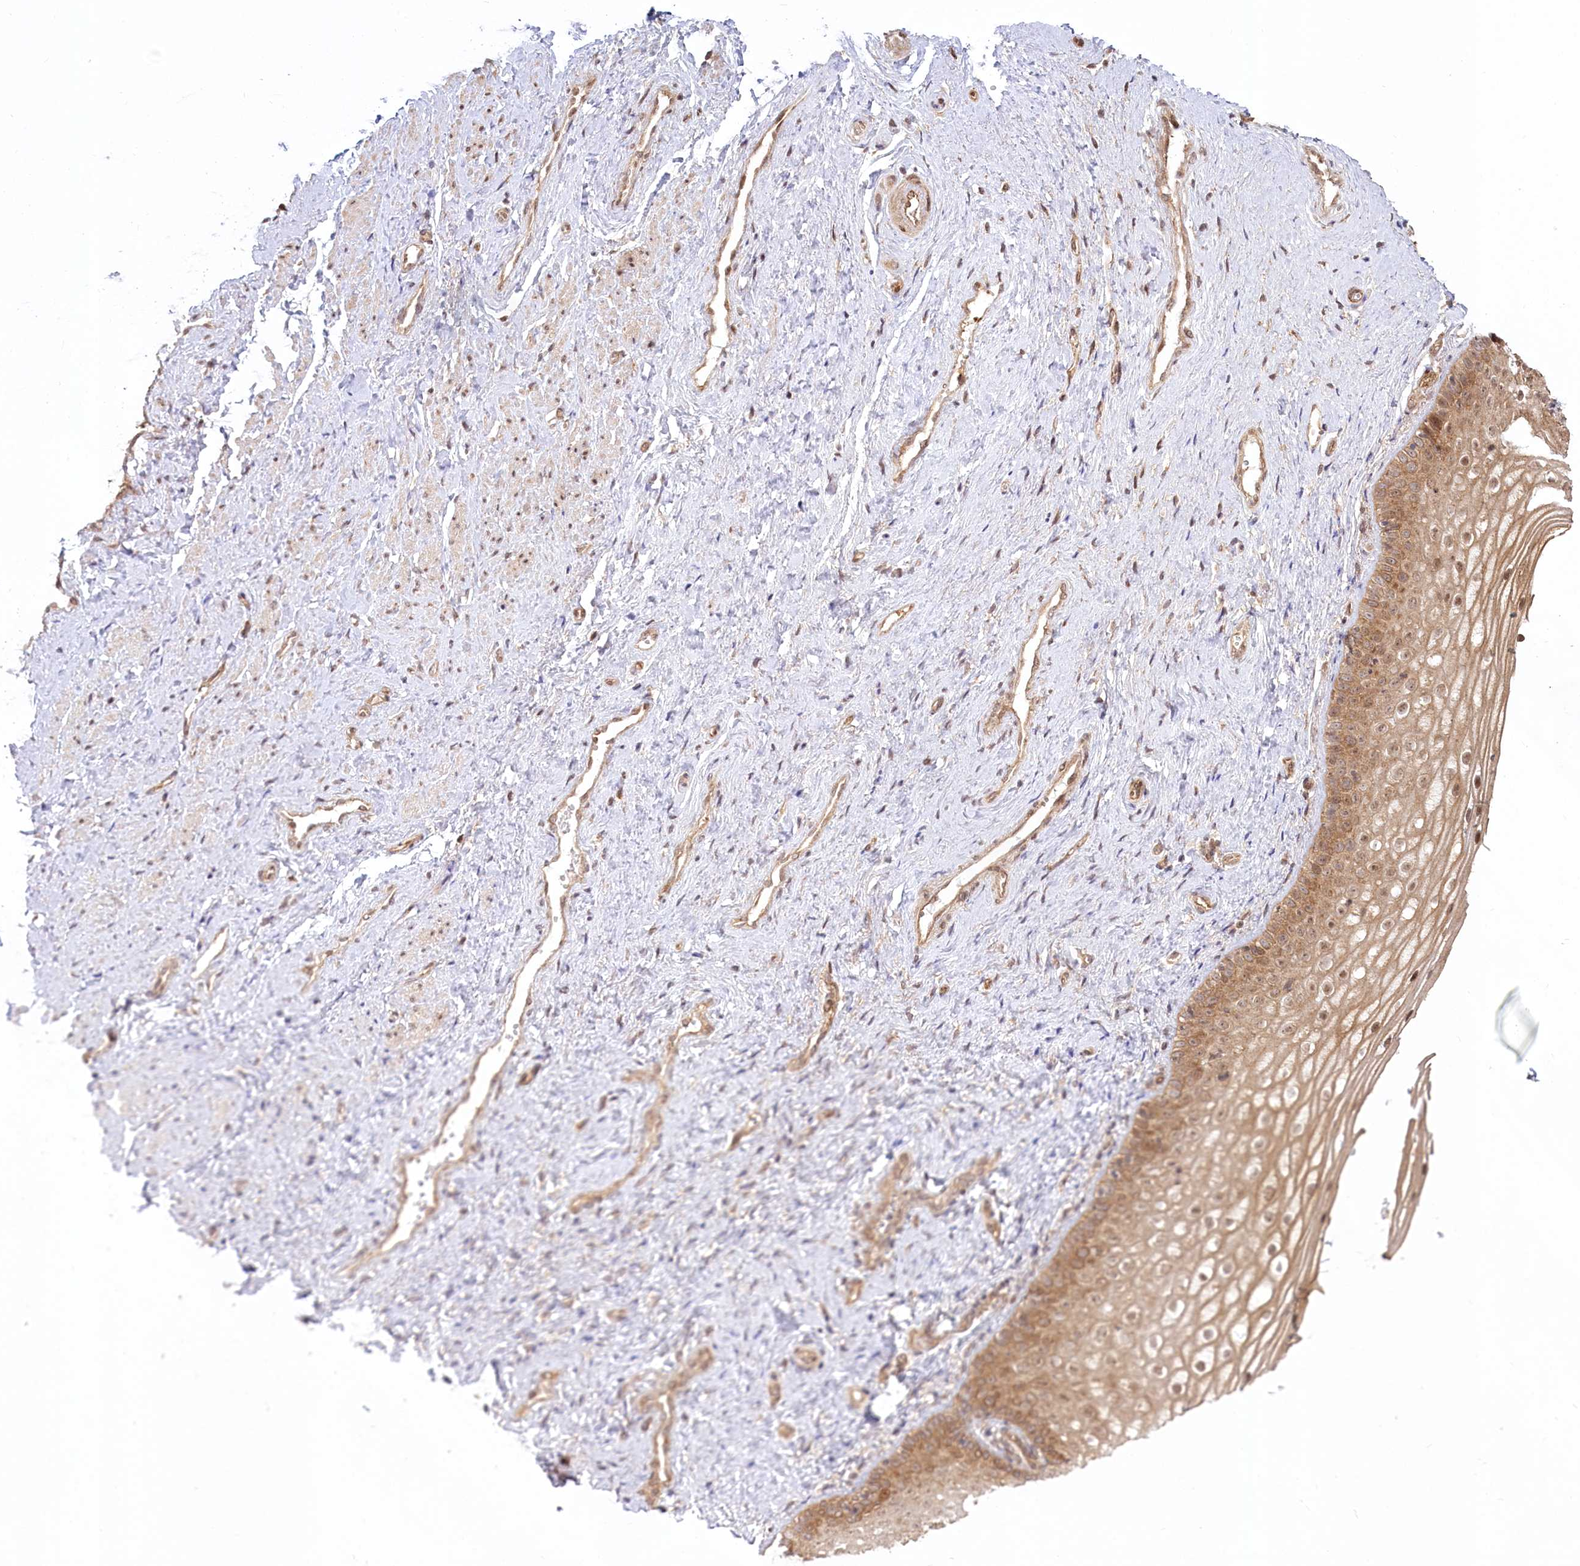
{"staining": {"intensity": "moderate", "quantity": ">75%", "location": "cytoplasmic/membranous"}, "tissue": "vagina", "cell_type": "Squamous epithelial cells", "image_type": "normal", "snomed": [{"axis": "morphology", "description": "Normal tissue, NOS"}, {"axis": "topography", "description": "Vagina"}], "caption": "This is a histology image of immunohistochemistry staining of unremarkable vagina, which shows moderate staining in the cytoplasmic/membranous of squamous epithelial cells.", "gene": "CEP70", "patient": {"sex": "female", "age": 46}}